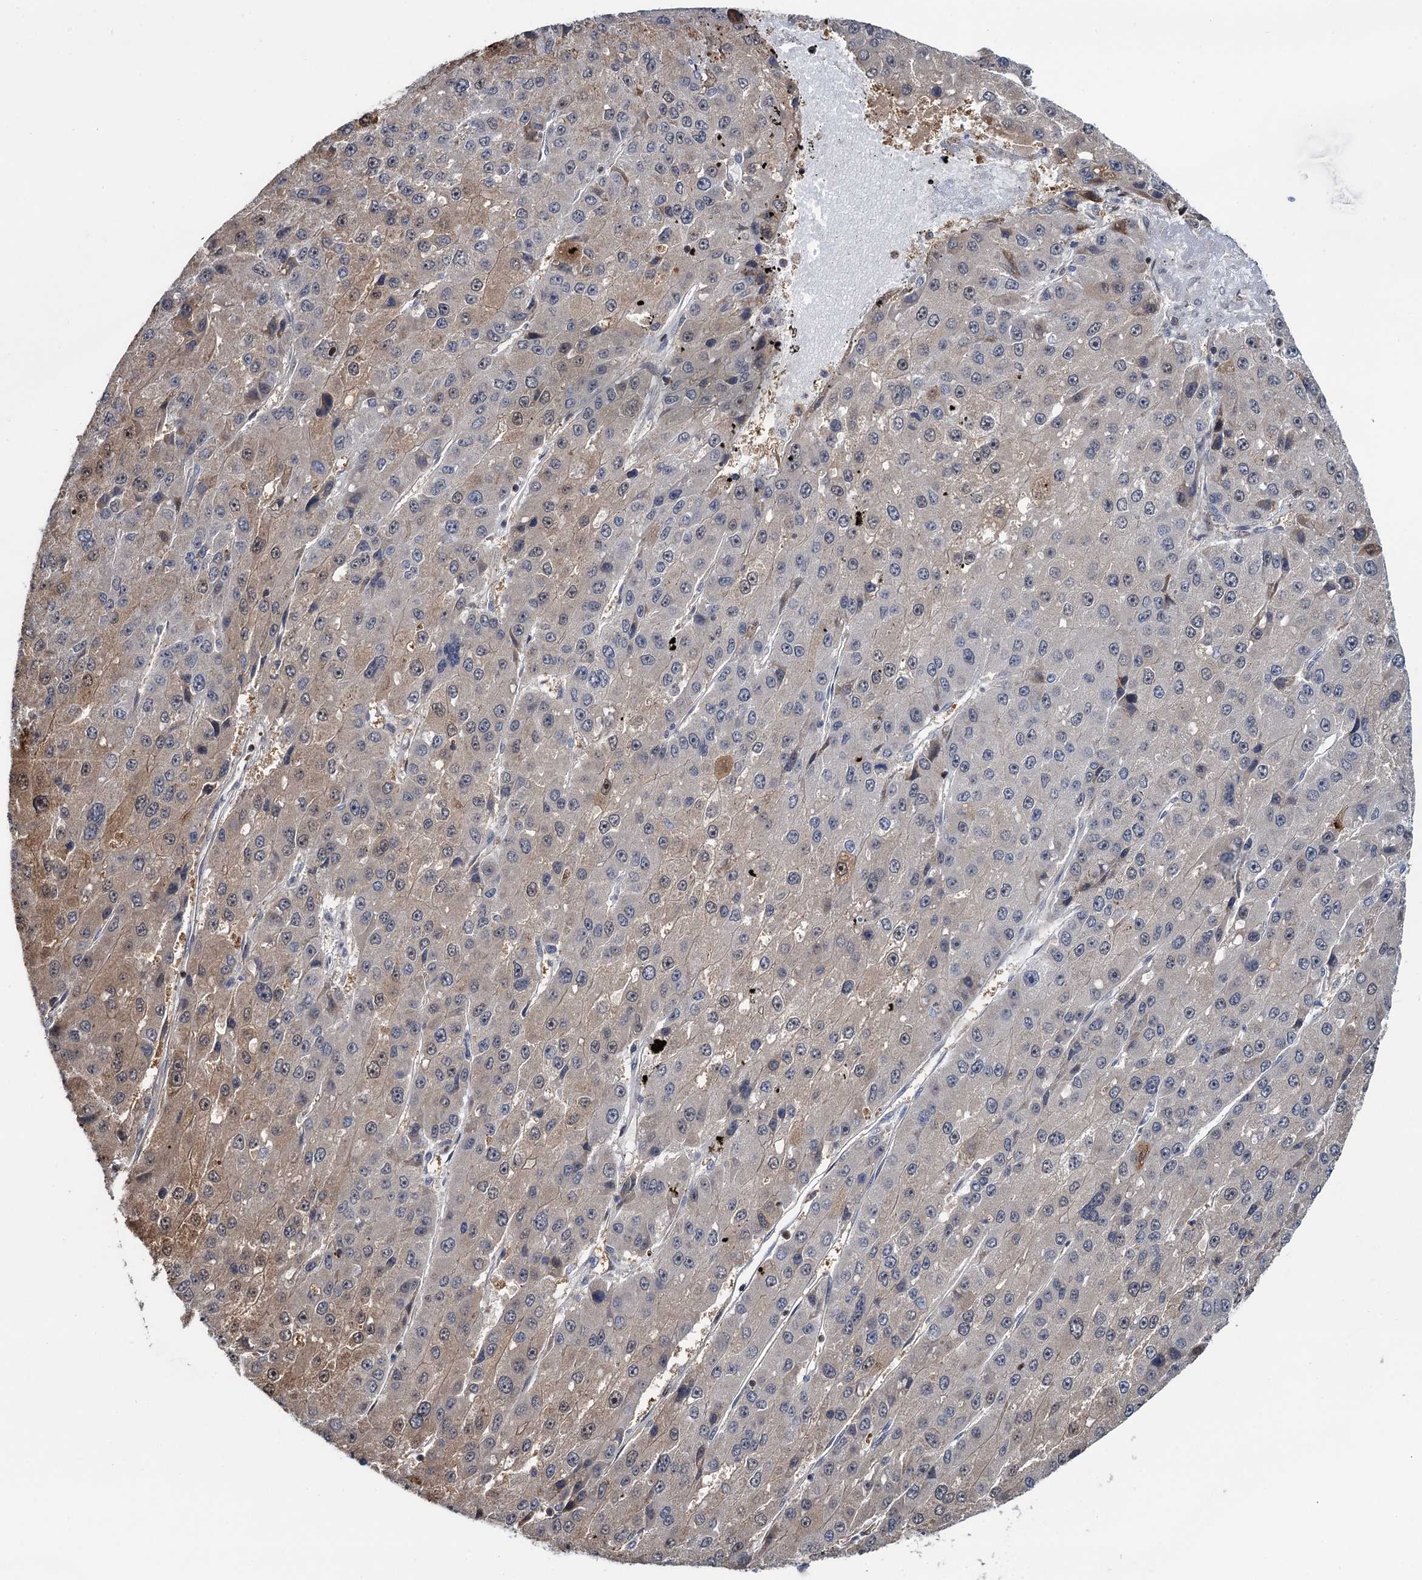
{"staining": {"intensity": "weak", "quantity": "25%-75%", "location": "cytoplasmic/membranous"}, "tissue": "liver cancer", "cell_type": "Tumor cells", "image_type": "cancer", "snomed": [{"axis": "morphology", "description": "Carcinoma, Hepatocellular, NOS"}, {"axis": "topography", "description": "Liver"}], "caption": "Immunohistochemistry (IHC) micrograph of human hepatocellular carcinoma (liver) stained for a protein (brown), which exhibits low levels of weak cytoplasmic/membranous positivity in about 25%-75% of tumor cells.", "gene": "CCDC102A", "patient": {"sex": "female", "age": 73}}